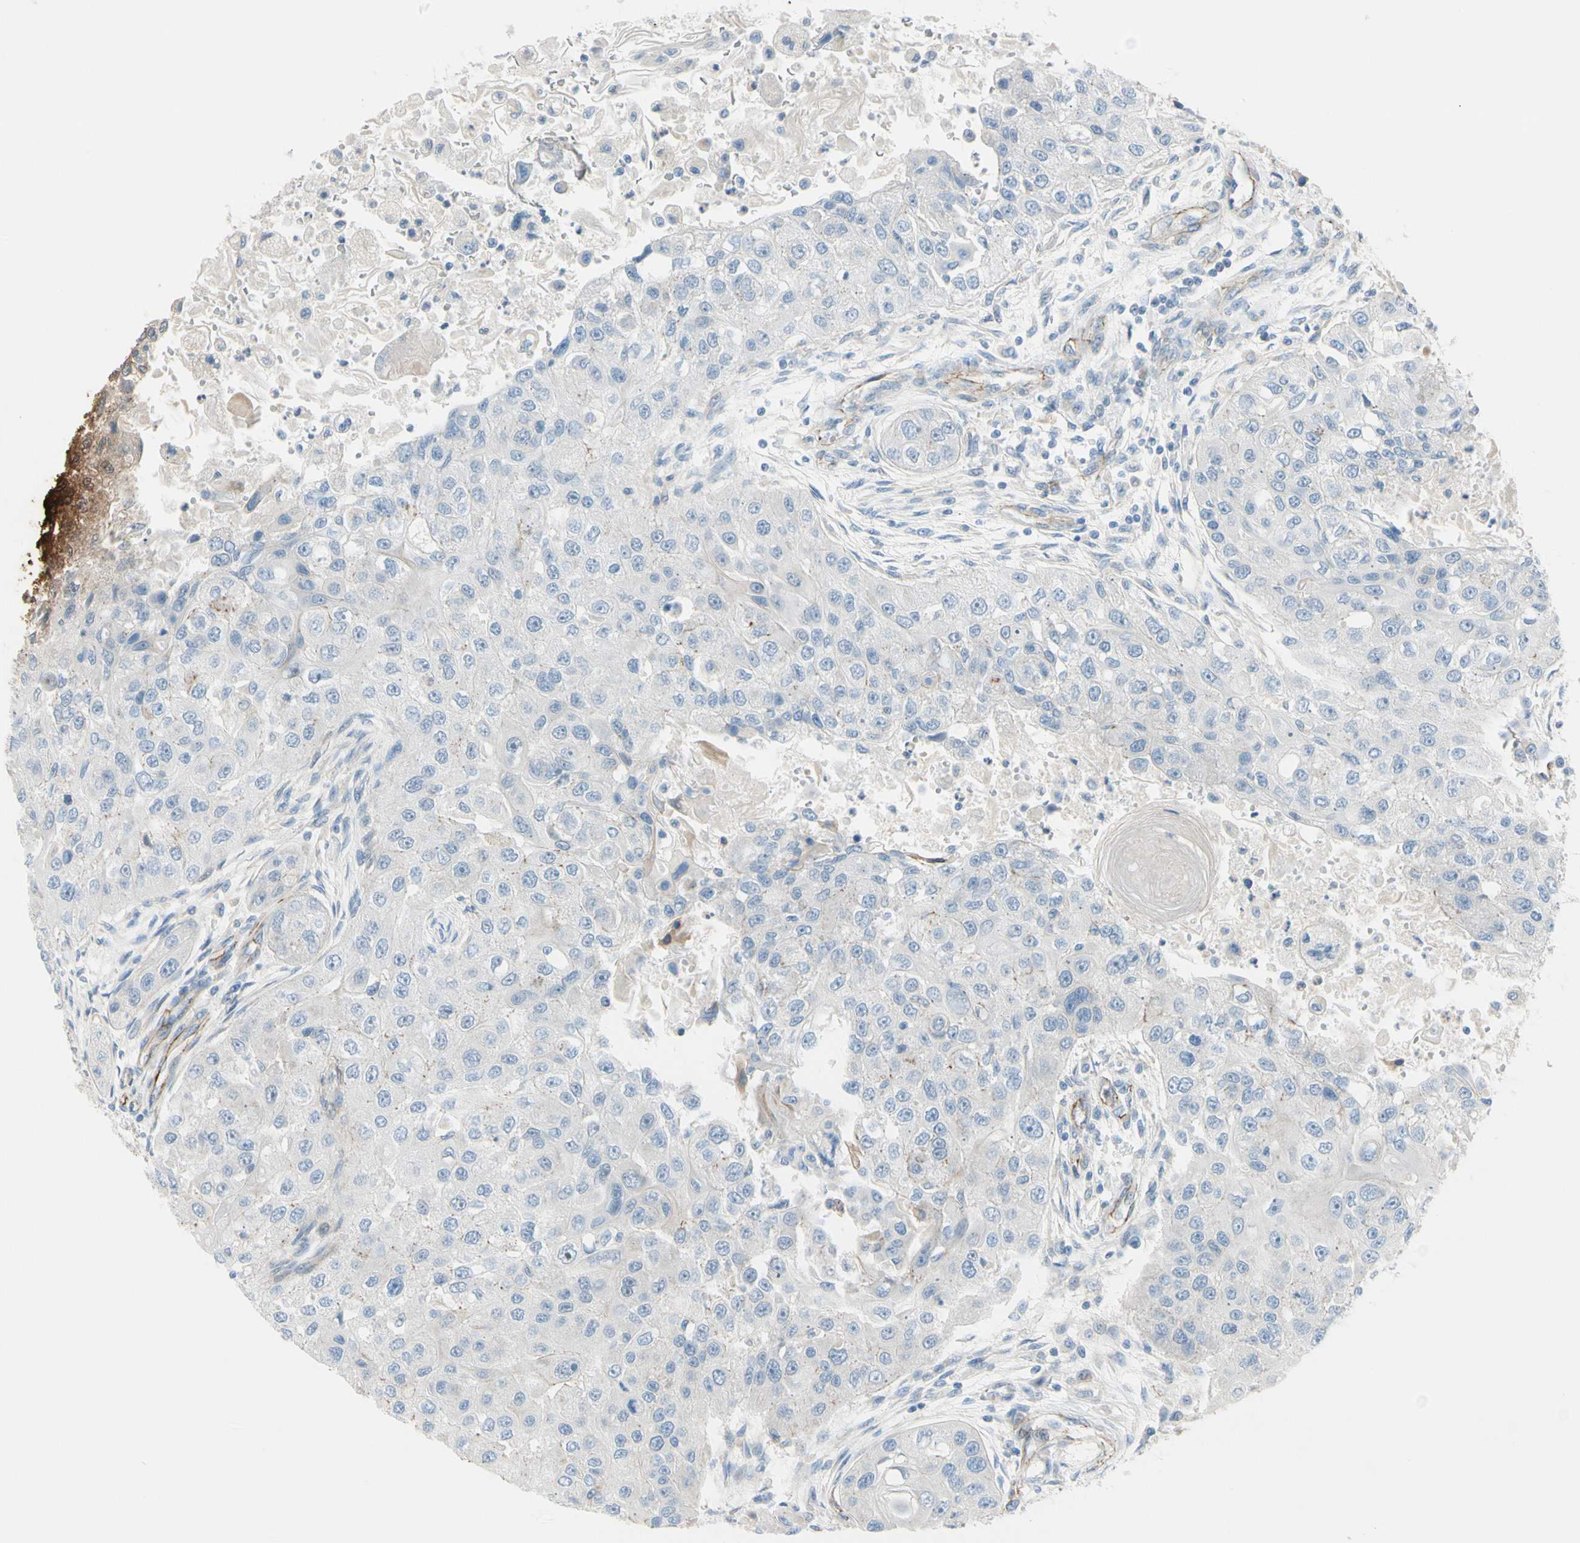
{"staining": {"intensity": "negative", "quantity": "none", "location": "none"}, "tissue": "head and neck cancer", "cell_type": "Tumor cells", "image_type": "cancer", "snomed": [{"axis": "morphology", "description": "Normal tissue, NOS"}, {"axis": "morphology", "description": "Squamous cell carcinoma, NOS"}, {"axis": "topography", "description": "Skeletal muscle"}, {"axis": "topography", "description": "Head-Neck"}], "caption": "Immunohistochemistry (IHC) micrograph of neoplastic tissue: head and neck cancer (squamous cell carcinoma) stained with DAB demonstrates no significant protein expression in tumor cells.", "gene": "TJP1", "patient": {"sex": "male", "age": 51}}